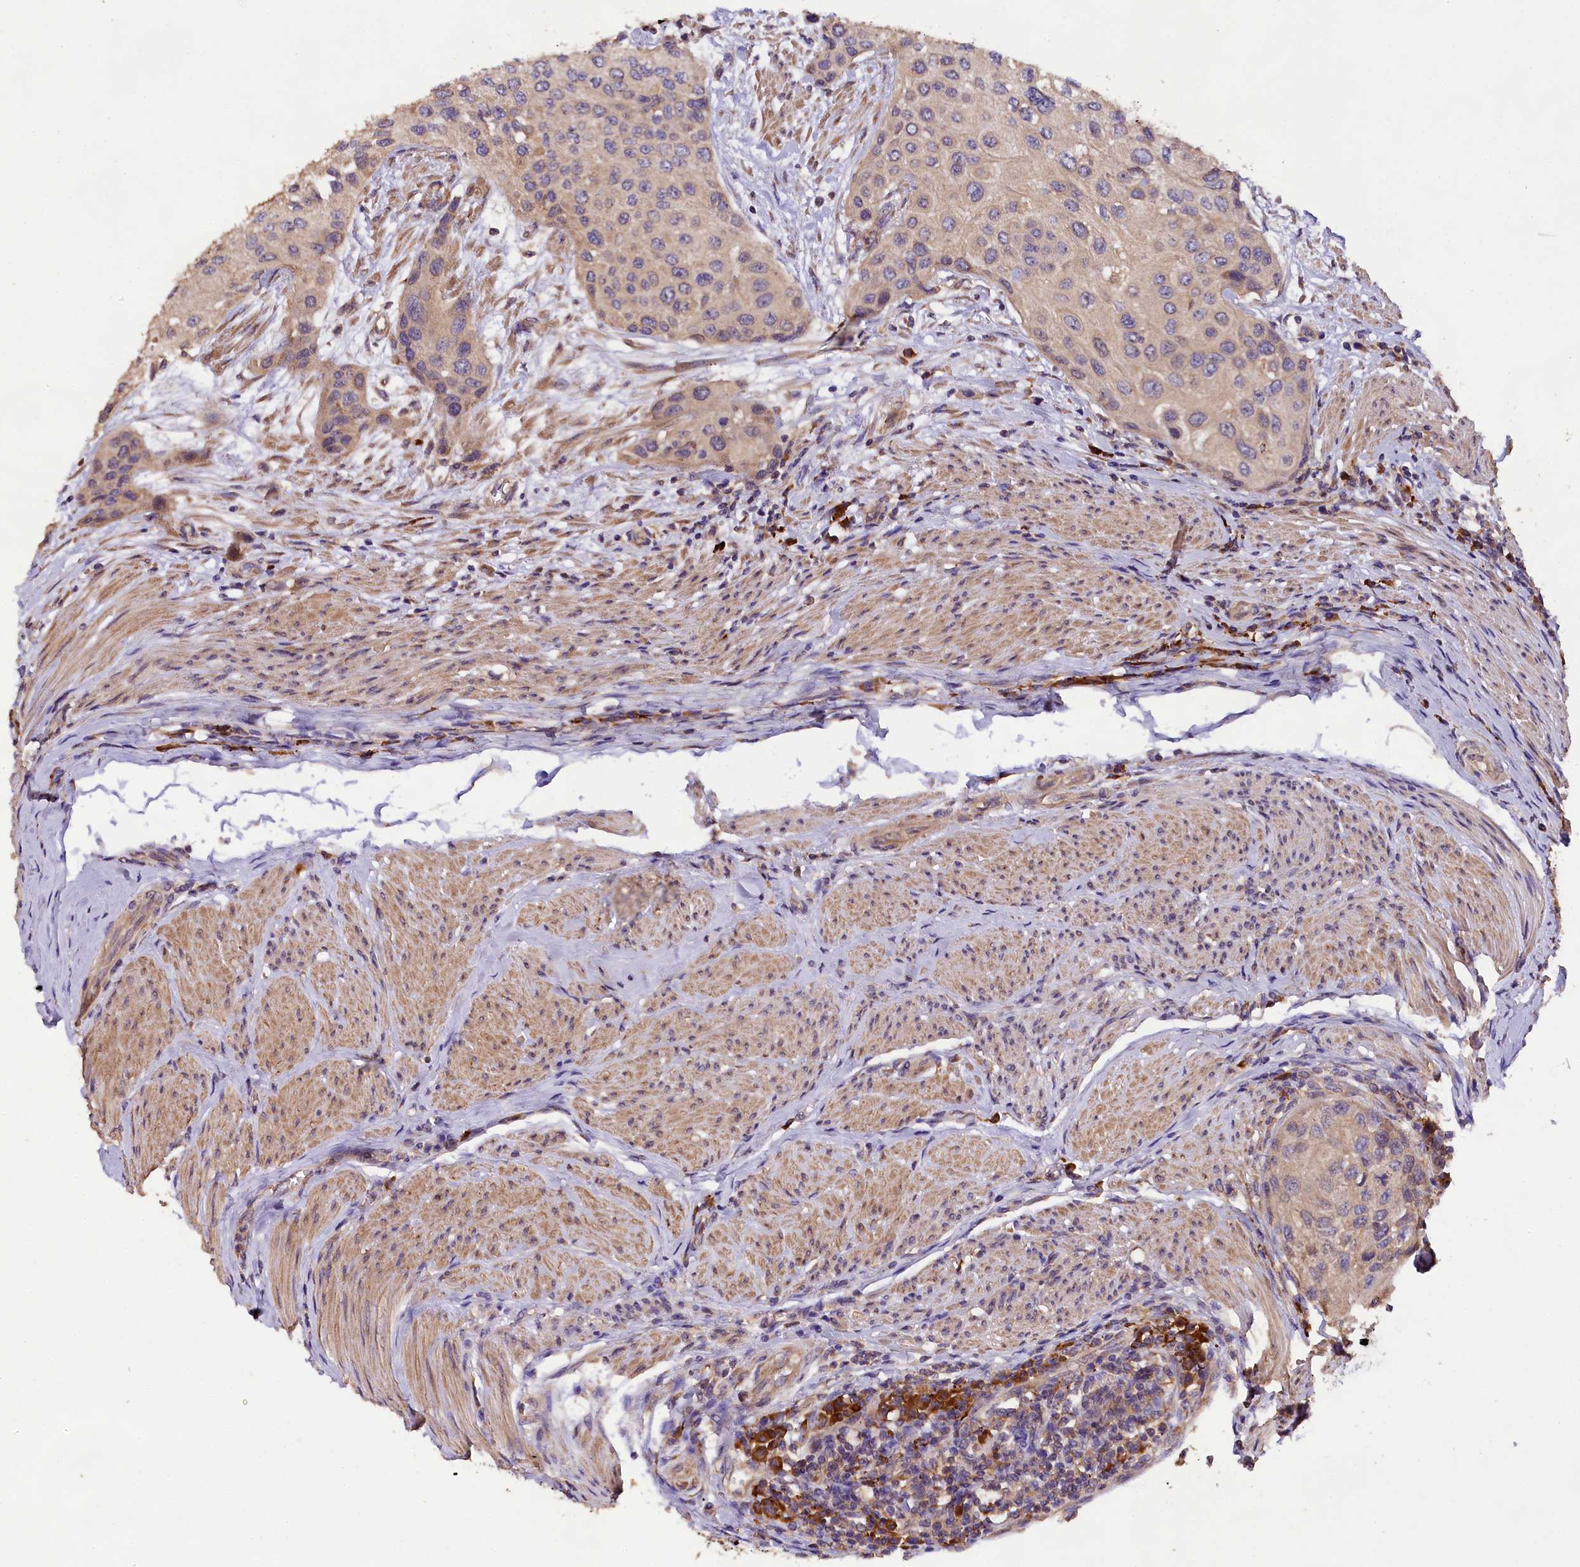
{"staining": {"intensity": "weak", "quantity": ">75%", "location": "cytoplasmic/membranous"}, "tissue": "urothelial cancer", "cell_type": "Tumor cells", "image_type": "cancer", "snomed": [{"axis": "morphology", "description": "Normal tissue, NOS"}, {"axis": "morphology", "description": "Urothelial carcinoma, High grade"}, {"axis": "topography", "description": "Vascular tissue"}, {"axis": "topography", "description": "Urinary bladder"}], "caption": "Urothelial carcinoma (high-grade) stained for a protein displays weak cytoplasmic/membranous positivity in tumor cells. The staining was performed using DAB (3,3'-diaminobenzidine), with brown indicating positive protein expression. Nuclei are stained blue with hematoxylin.", "gene": "ENKD1", "patient": {"sex": "female", "age": 56}}